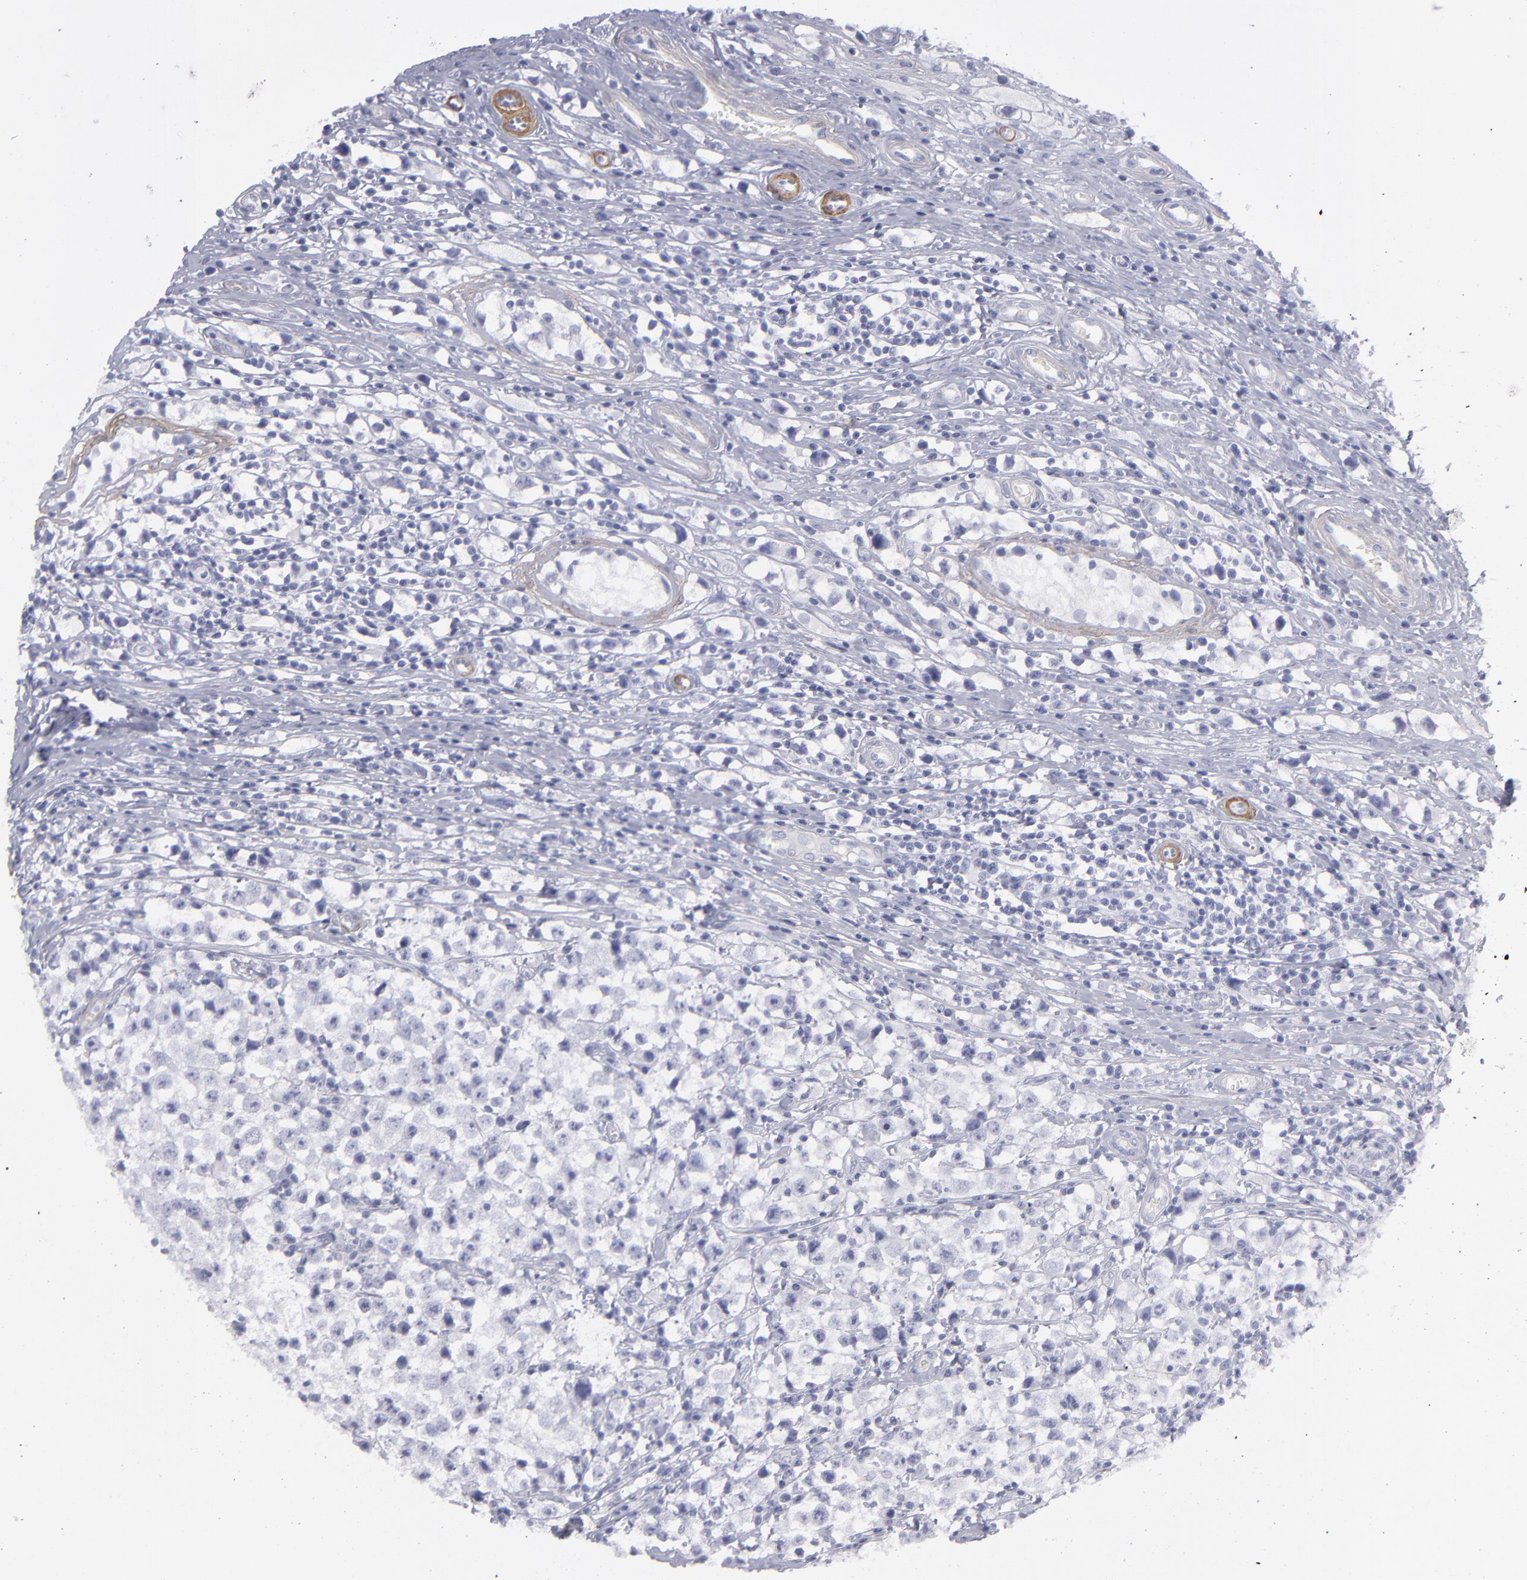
{"staining": {"intensity": "negative", "quantity": "none", "location": "none"}, "tissue": "testis cancer", "cell_type": "Tumor cells", "image_type": "cancer", "snomed": [{"axis": "morphology", "description": "Seminoma, NOS"}, {"axis": "topography", "description": "Testis"}], "caption": "This is a histopathology image of immunohistochemistry (IHC) staining of testis seminoma, which shows no positivity in tumor cells.", "gene": "MYH11", "patient": {"sex": "male", "age": 35}}